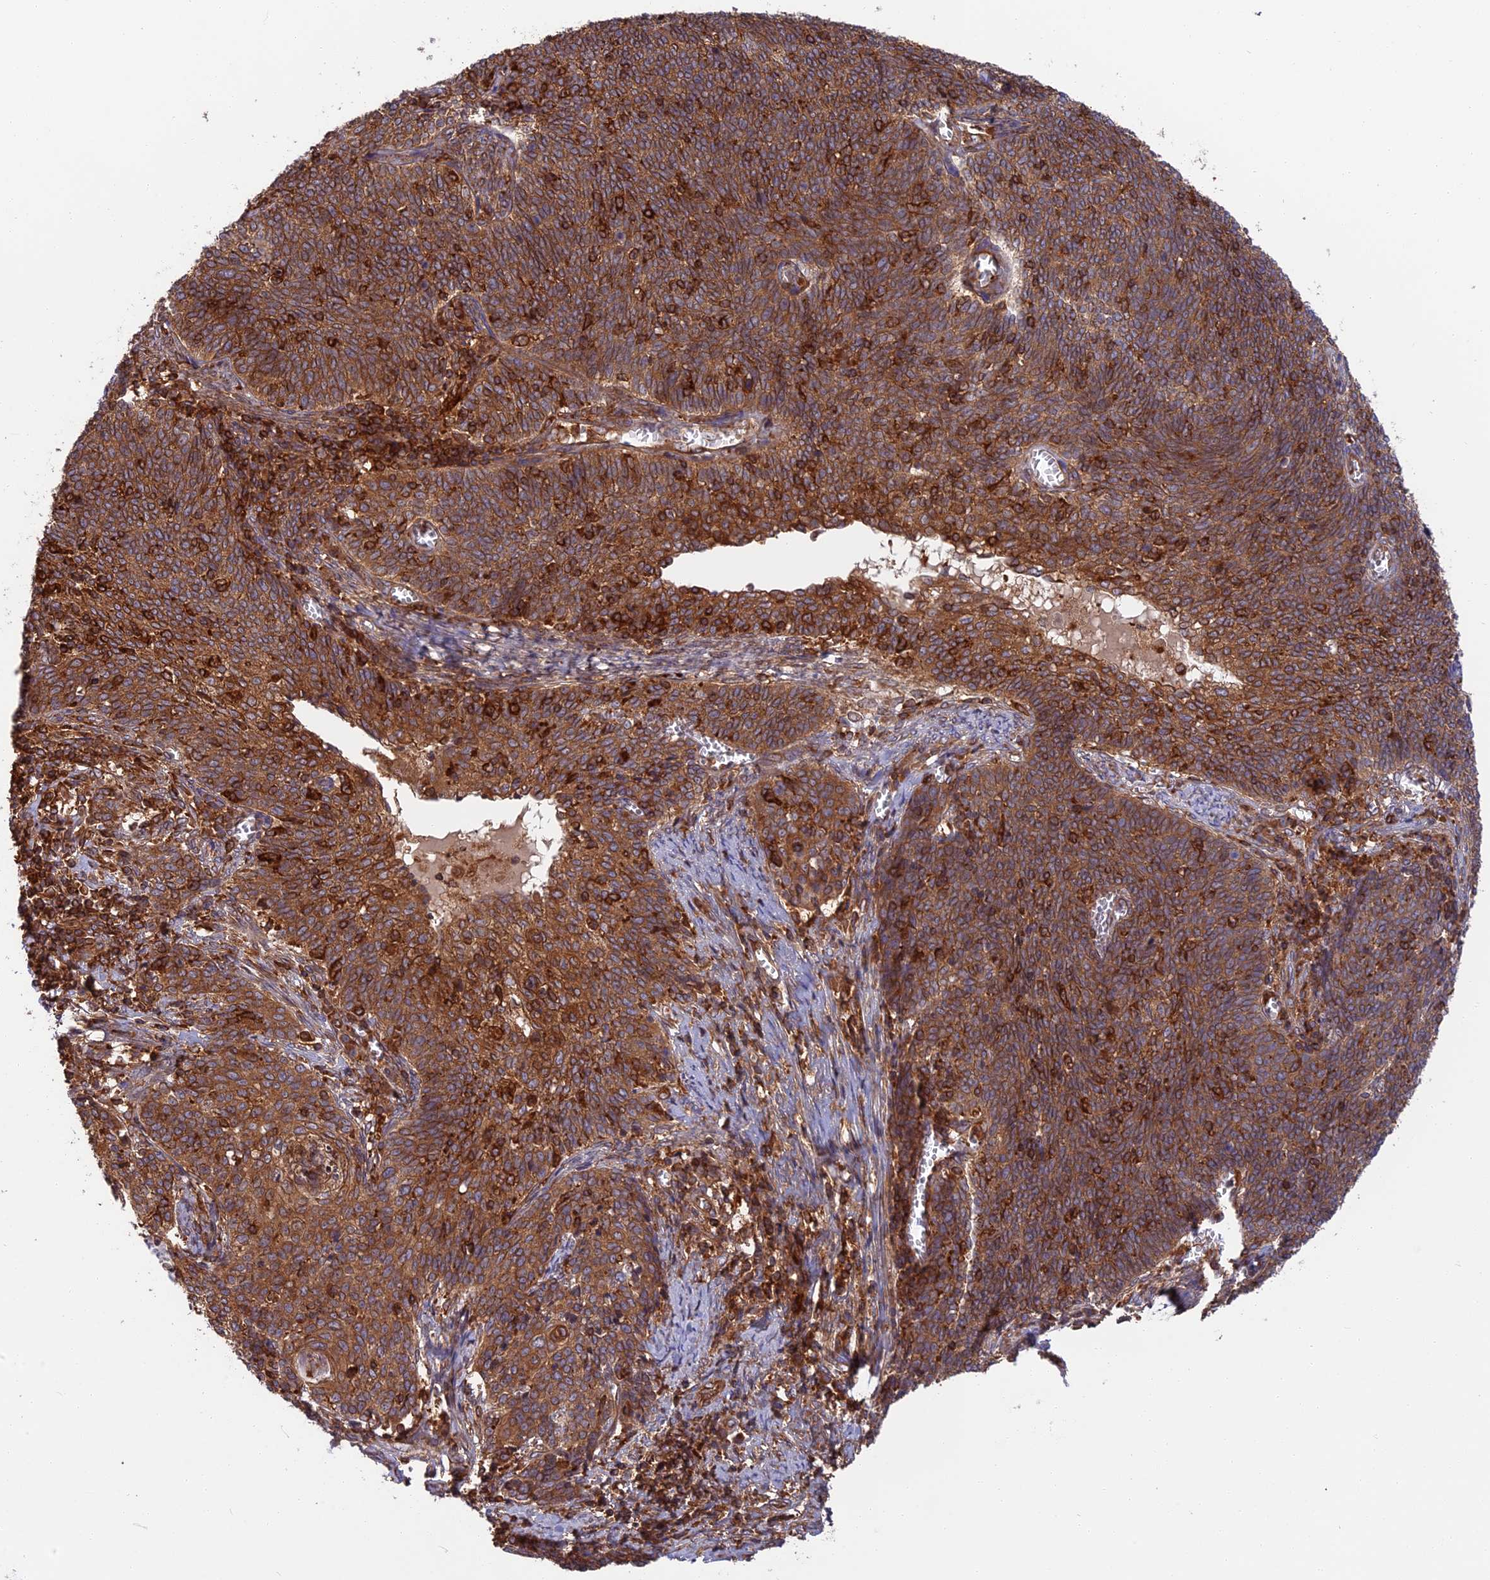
{"staining": {"intensity": "strong", "quantity": ">75%", "location": "cytoplasmic/membranous"}, "tissue": "cervical cancer", "cell_type": "Tumor cells", "image_type": "cancer", "snomed": [{"axis": "morphology", "description": "Squamous cell carcinoma, NOS"}, {"axis": "topography", "description": "Cervix"}], "caption": "The photomicrograph displays immunohistochemical staining of squamous cell carcinoma (cervical). There is strong cytoplasmic/membranous staining is appreciated in about >75% of tumor cells.", "gene": "WDR1", "patient": {"sex": "female", "age": 39}}